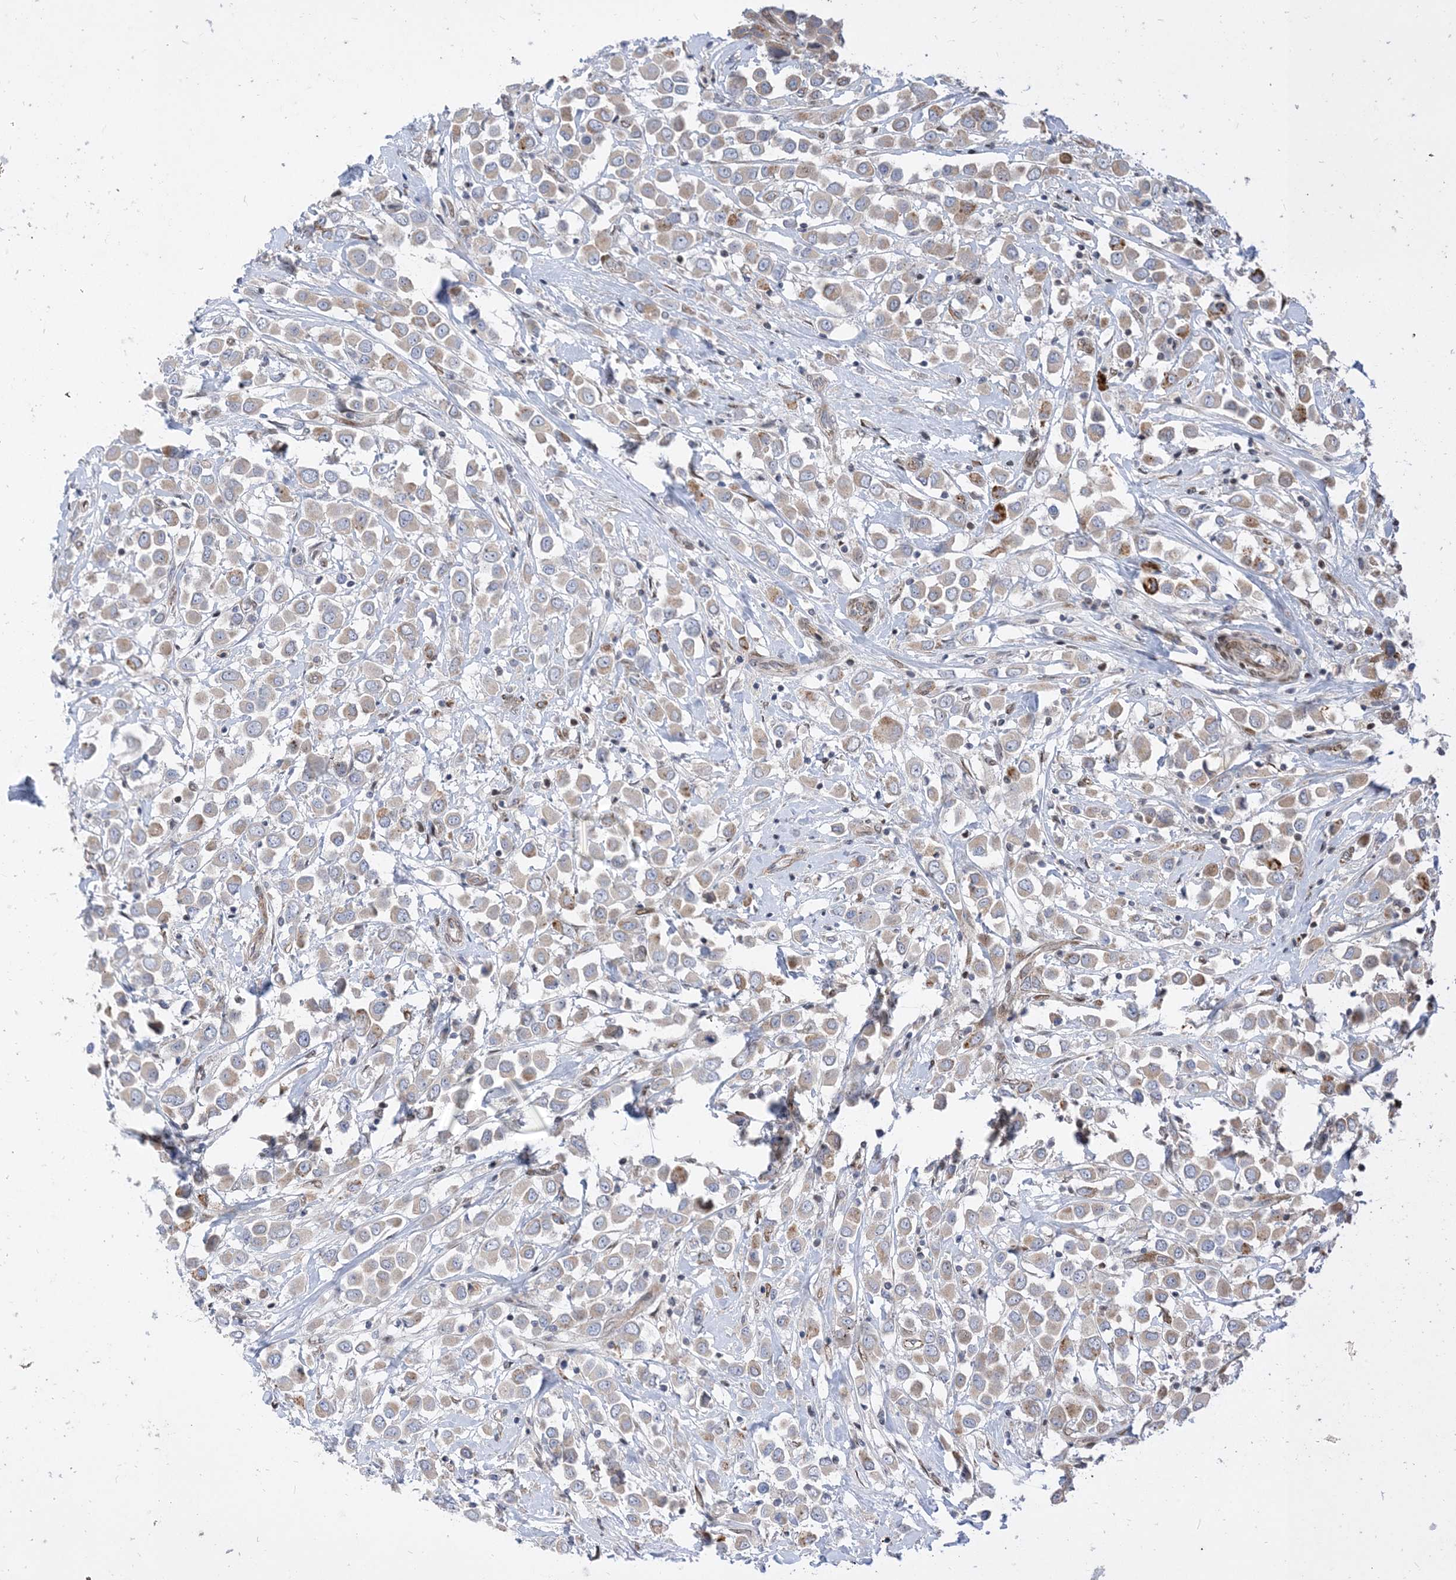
{"staining": {"intensity": "moderate", "quantity": "<25%", "location": "cytoplasmic/membranous"}, "tissue": "breast cancer", "cell_type": "Tumor cells", "image_type": "cancer", "snomed": [{"axis": "morphology", "description": "Duct carcinoma"}, {"axis": "topography", "description": "Breast"}], "caption": "Infiltrating ductal carcinoma (breast) stained with immunohistochemistry displays moderate cytoplasmic/membranous expression in approximately <25% of tumor cells. (Stains: DAB (3,3'-diaminobenzidine) in brown, nuclei in blue, Microscopy: brightfield microscopy at high magnification).", "gene": "TYSND1", "patient": {"sex": "female", "age": 61}}